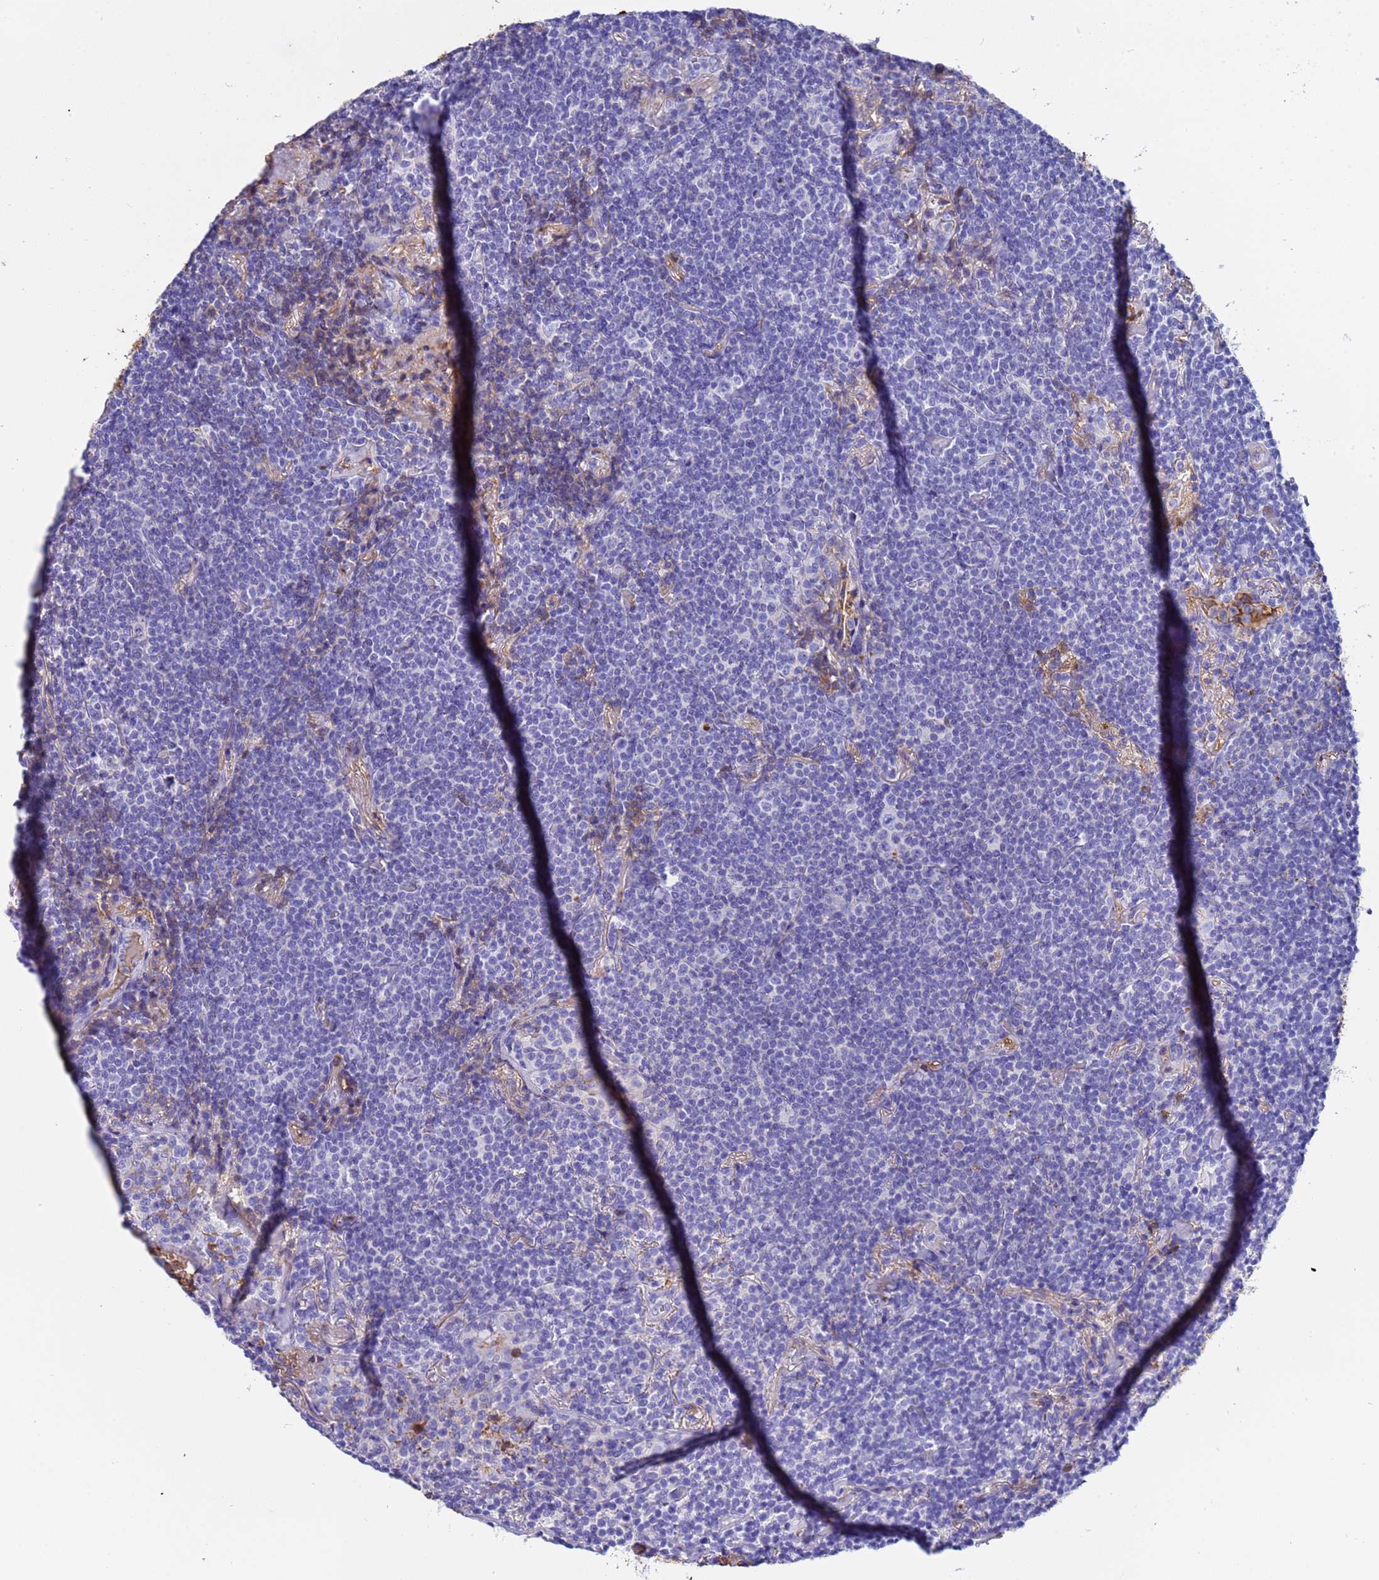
{"staining": {"intensity": "negative", "quantity": "none", "location": "none"}, "tissue": "lymphoma", "cell_type": "Tumor cells", "image_type": "cancer", "snomed": [{"axis": "morphology", "description": "Malignant lymphoma, non-Hodgkin's type, Low grade"}, {"axis": "topography", "description": "Lung"}], "caption": "There is no significant staining in tumor cells of malignant lymphoma, non-Hodgkin's type (low-grade). The staining was performed using DAB to visualize the protein expression in brown, while the nuclei were stained in blue with hematoxylin (Magnification: 20x).", "gene": "H1-7", "patient": {"sex": "female", "age": 71}}